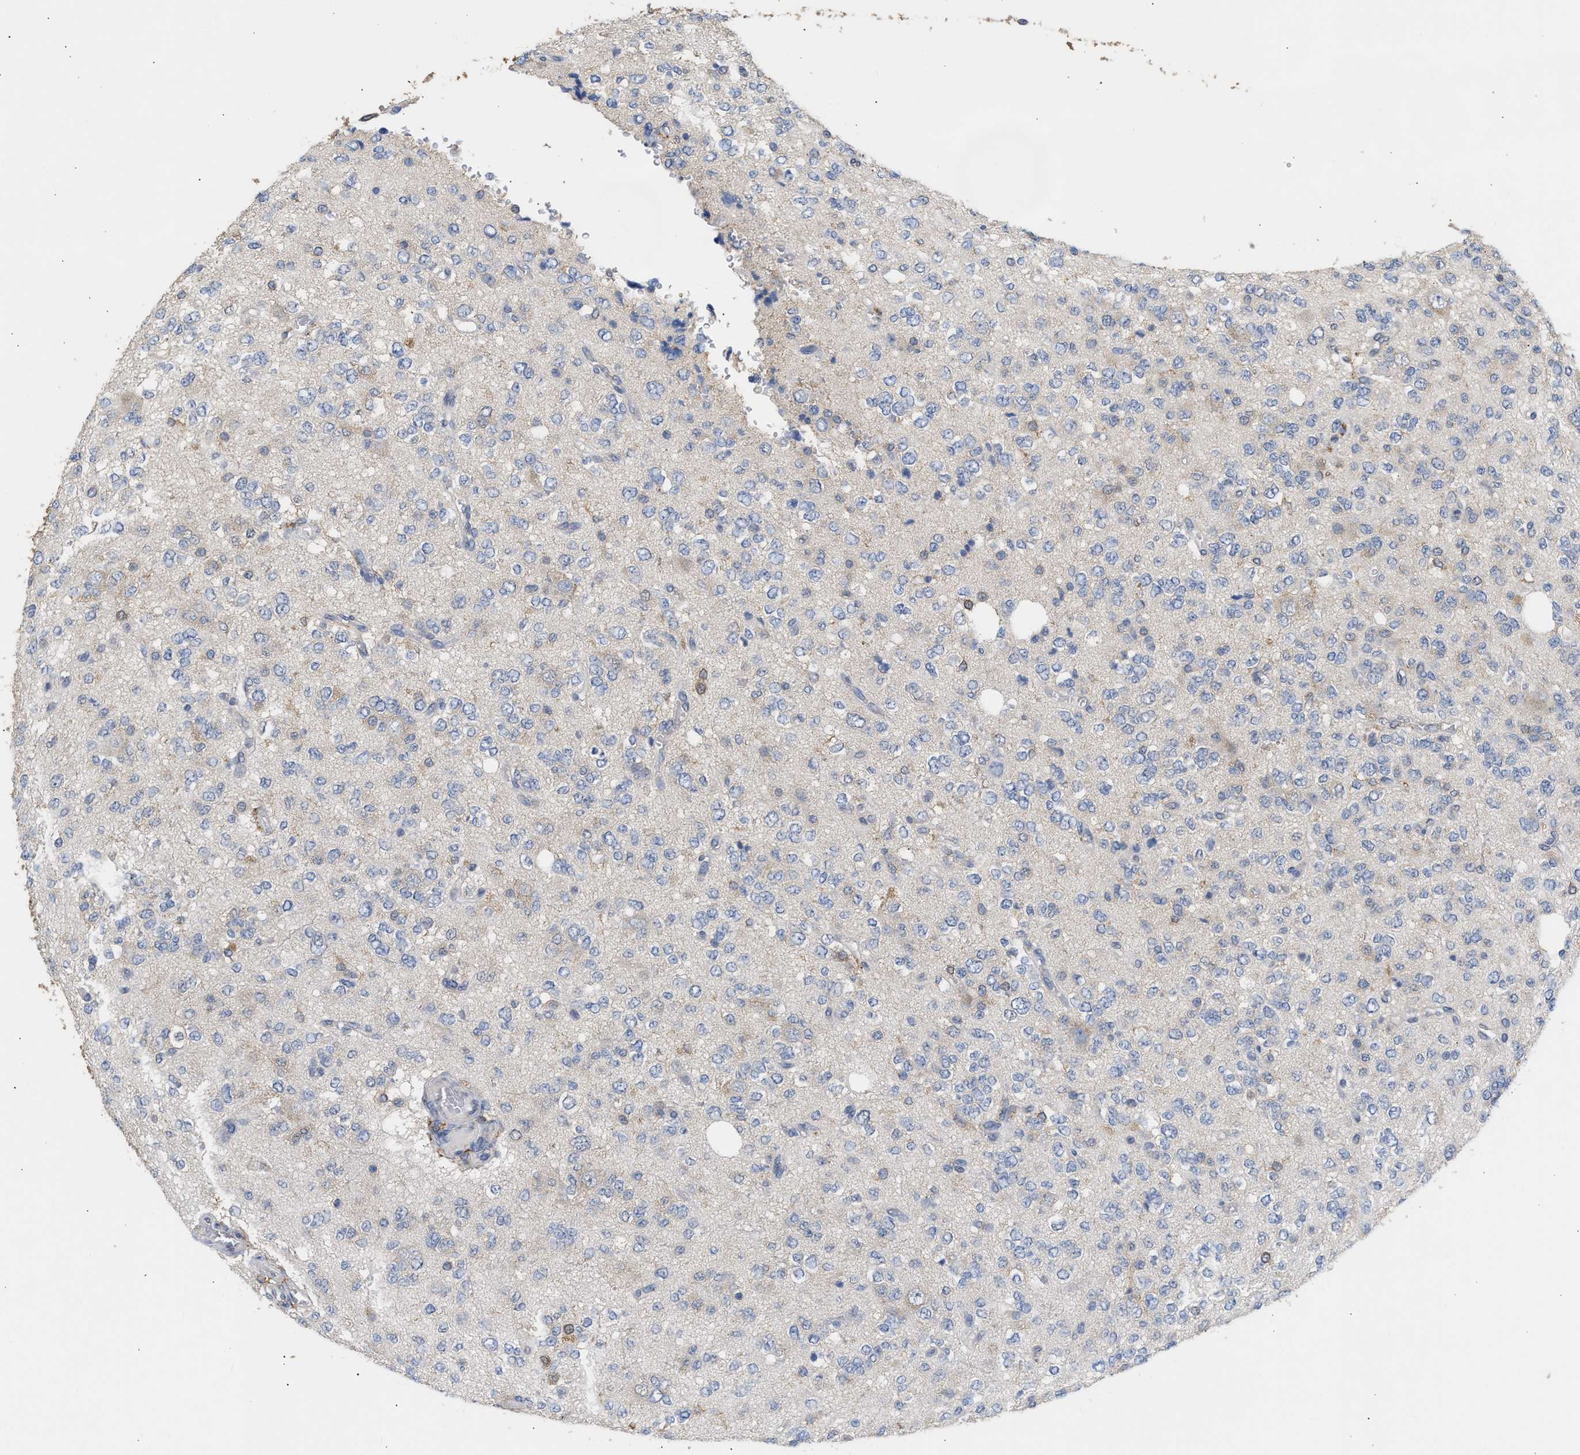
{"staining": {"intensity": "weak", "quantity": "<25%", "location": "cytoplasmic/membranous"}, "tissue": "glioma", "cell_type": "Tumor cells", "image_type": "cancer", "snomed": [{"axis": "morphology", "description": "Glioma, malignant, Low grade"}, {"axis": "topography", "description": "Brain"}], "caption": "Glioma was stained to show a protein in brown. There is no significant positivity in tumor cells.", "gene": "GCN1", "patient": {"sex": "male", "age": 38}}